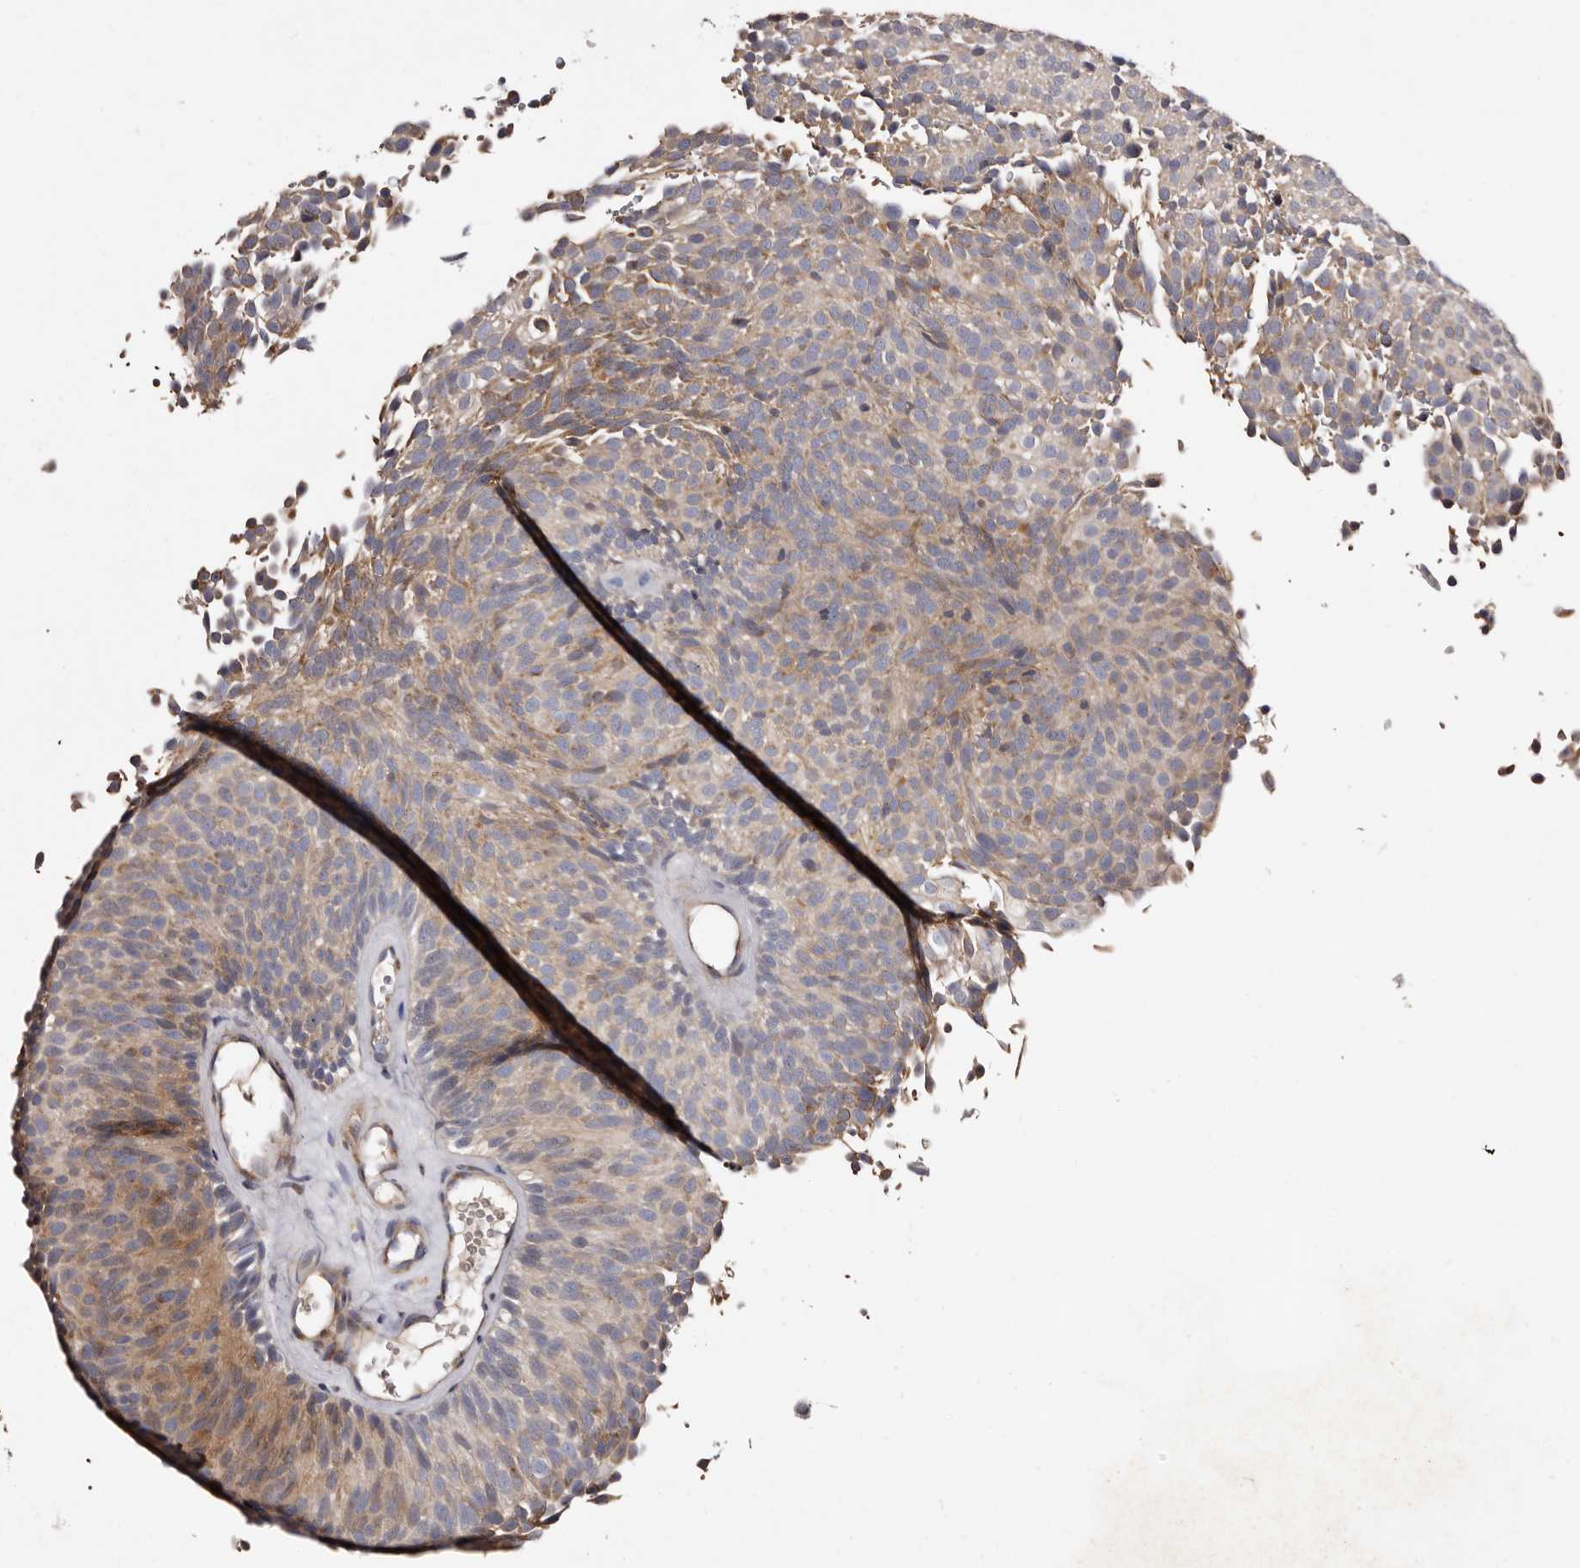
{"staining": {"intensity": "moderate", "quantity": "<25%", "location": "cytoplasmic/membranous"}, "tissue": "urothelial cancer", "cell_type": "Tumor cells", "image_type": "cancer", "snomed": [{"axis": "morphology", "description": "Urothelial carcinoma, Low grade"}, {"axis": "topography", "description": "Urinary bladder"}], "caption": "Immunohistochemistry (IHC) photomicrograph of urothelial cancer stained for a protein (brown), which reveals low levels of moderate cytoplasmic/membranous positivity in about <25% of tumor cells.", "gene": "DNPH1", "patient": {"sex": "male", "age": 78}}